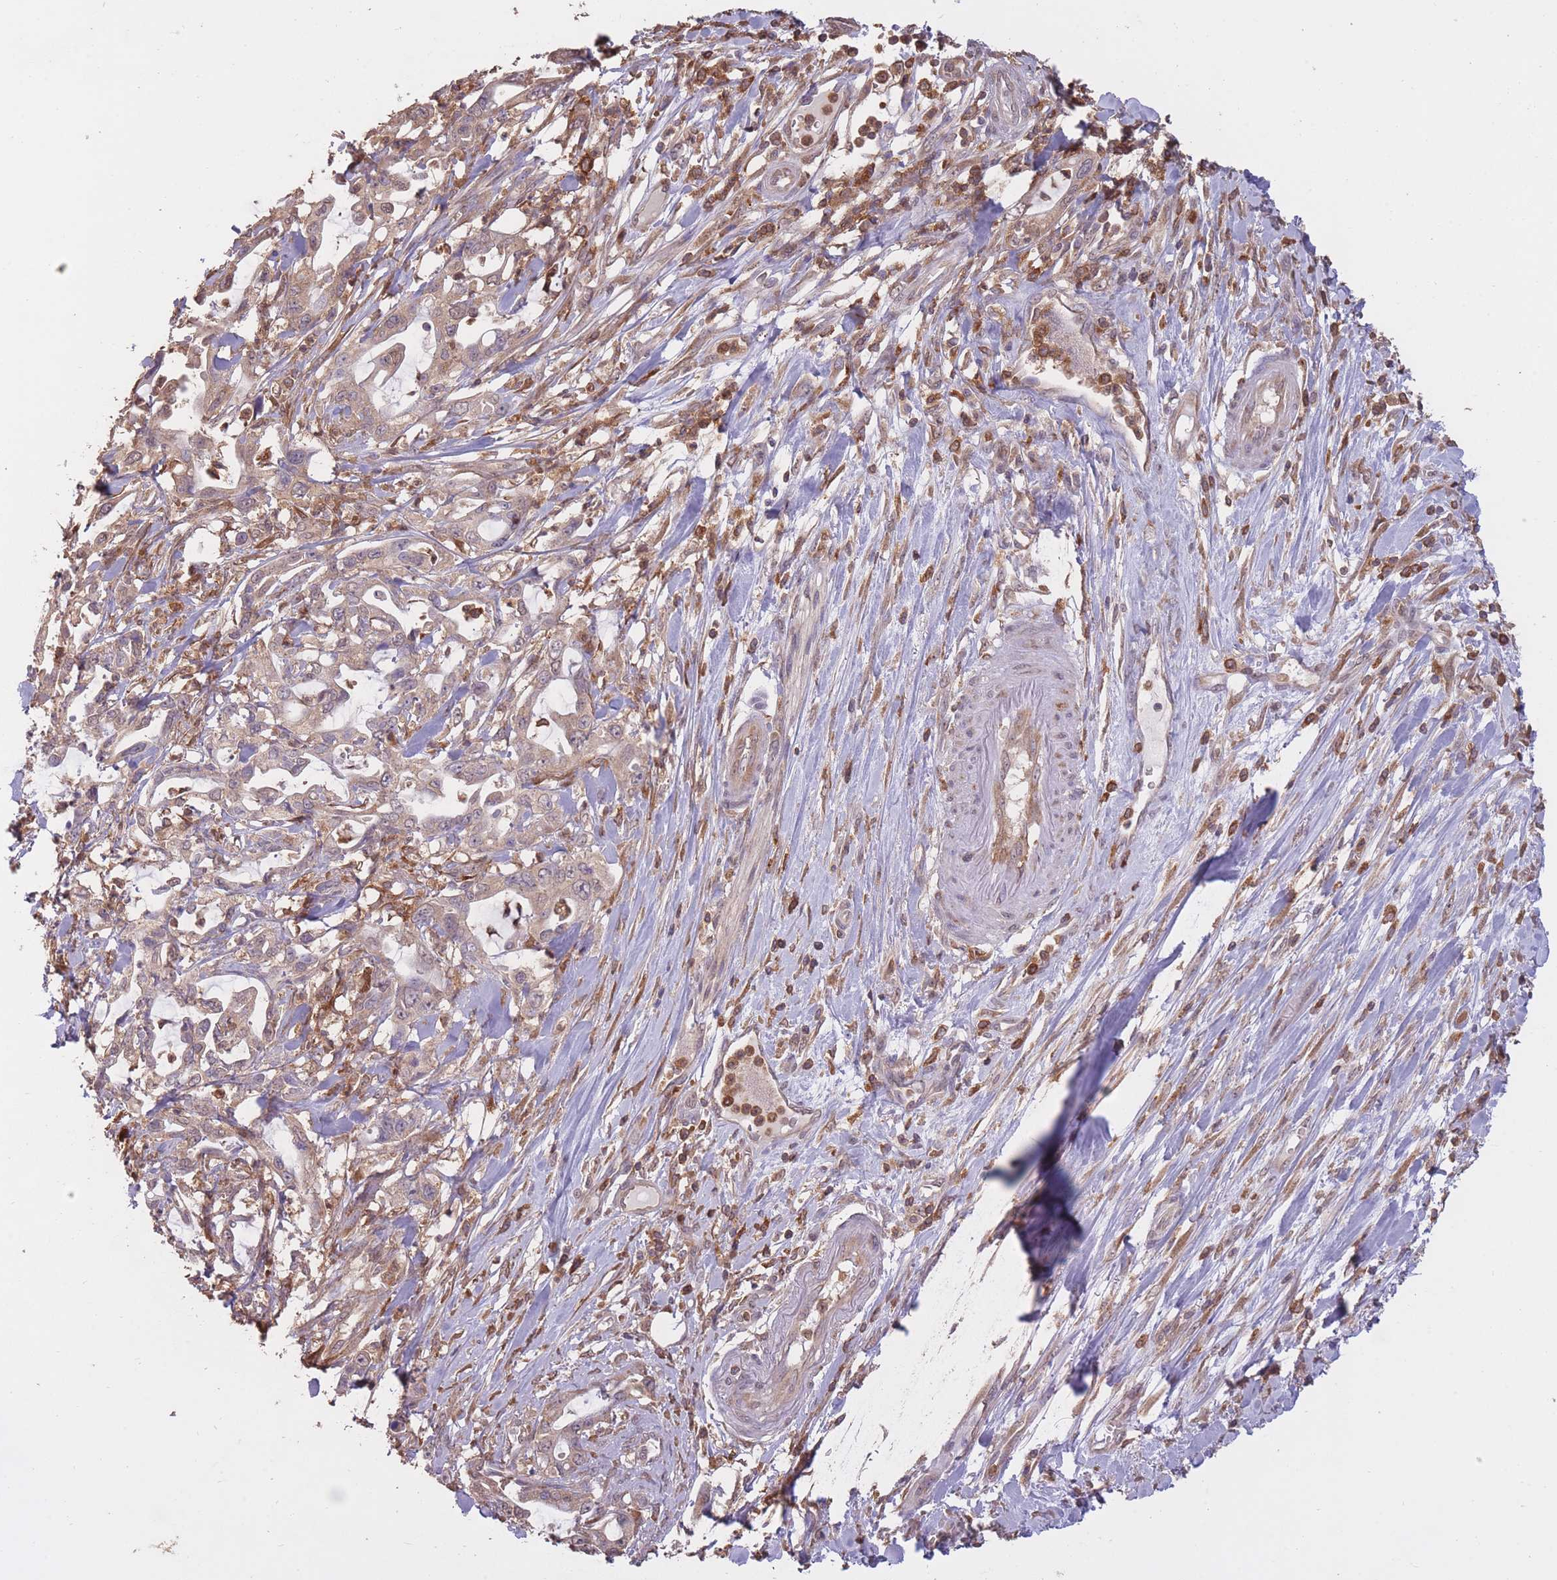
{"staining": {"intensity": "weak", "quantity": ">75%", "location": "cytoplasmic/membranous"}, "tissue": "pancreatic cancer", "cell_type": "Tumor cells", "image_type": "cancer", "snomed": [{"axis": "morphology", "description": "Adenocarcinoma, NOS"}, {"axis": "topography", "description": "Pancreas"}], "caption": "Pancreatic adenocarcinoma stained with IHC demonstrates weak cytoplasmic/membranous staining in about >75% of tumor cells.", "gene": "GMIP", "patient": {"sex": "female", "age": 61}}